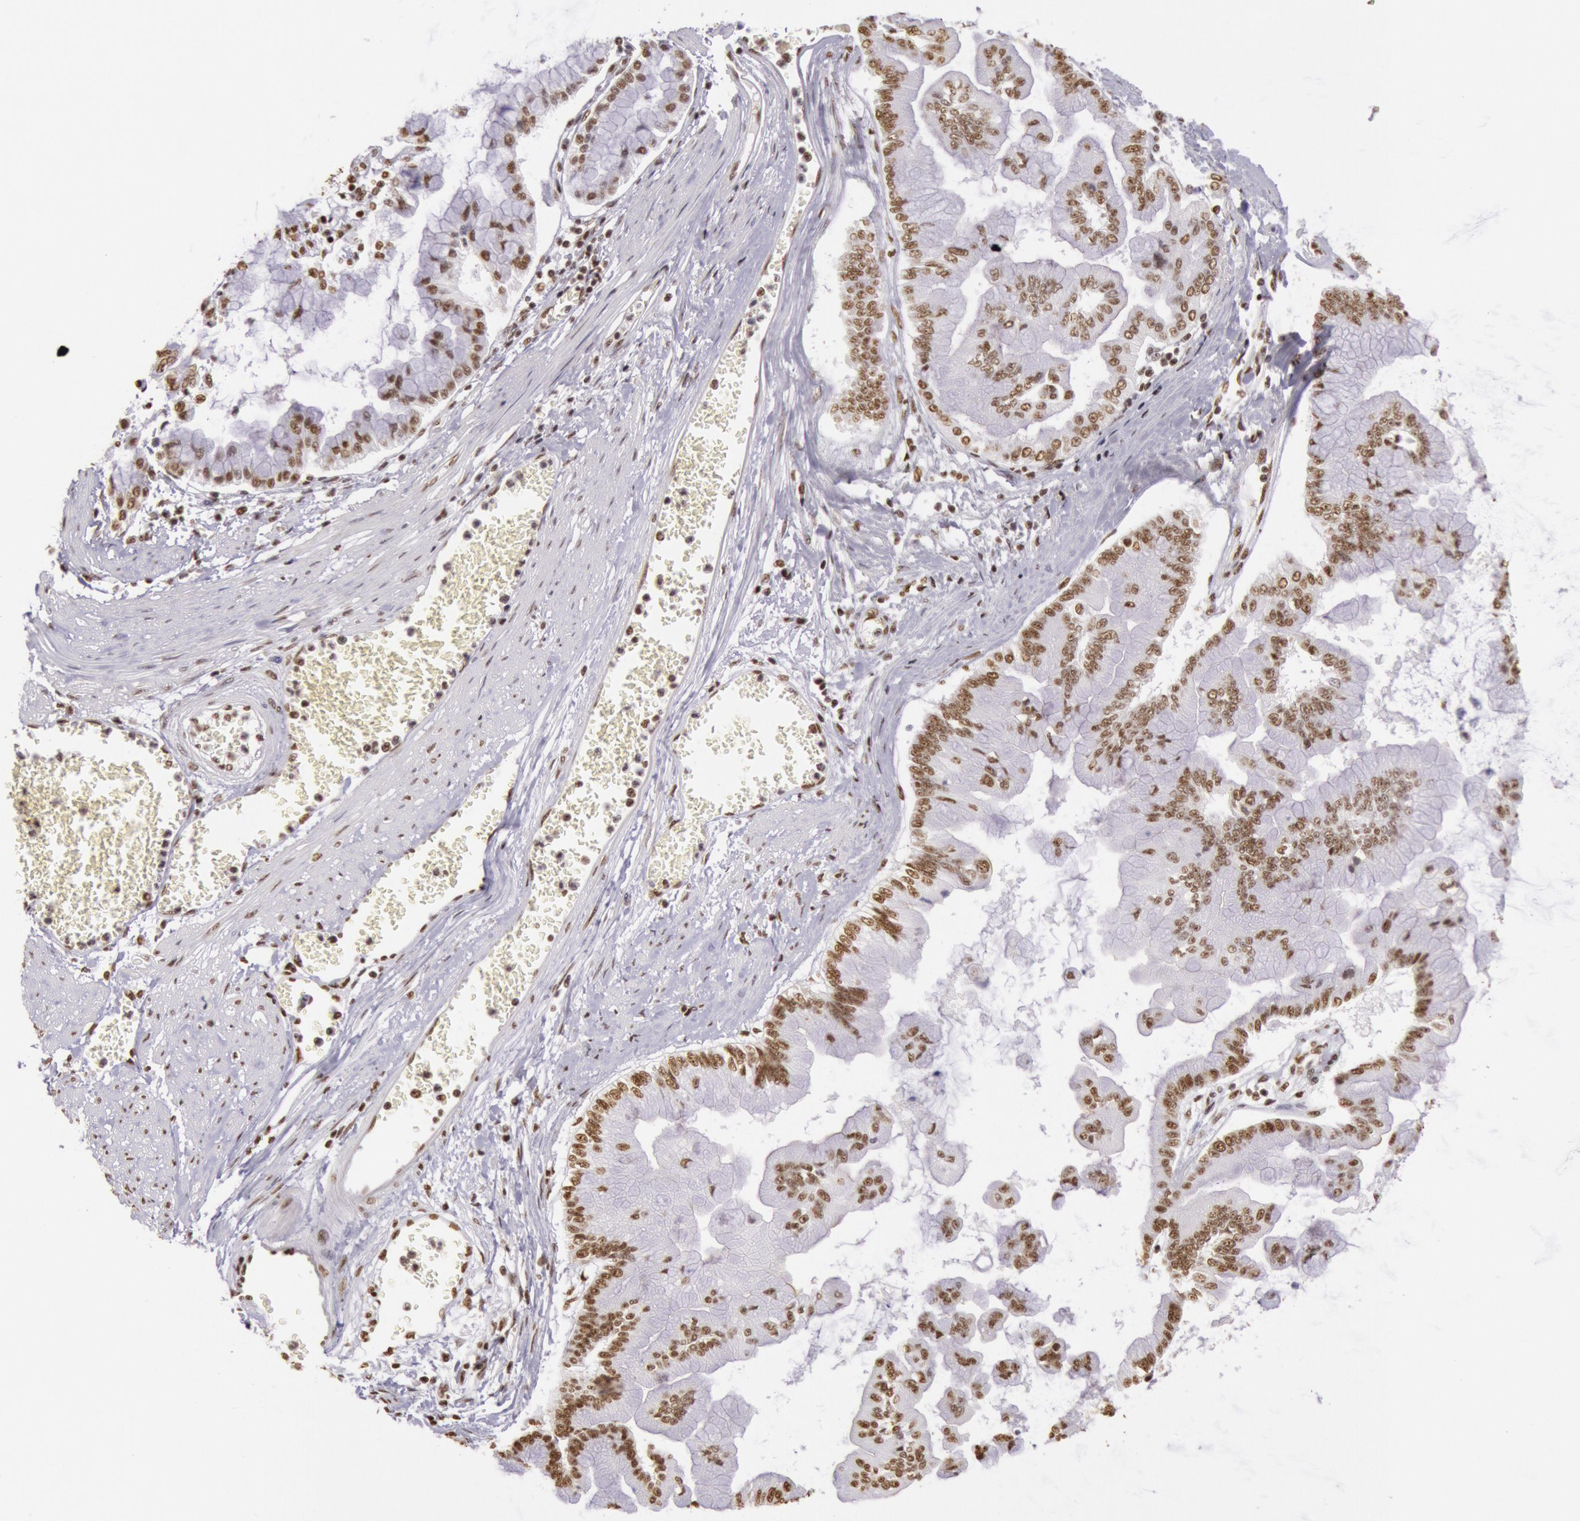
{"staining": {"intensity": "moderate", "quantity": ">75%", "location": "nuclear"}, "tissue": "liver cancer", "cell_type": "Tumor cells", "image_type": "cancer", "snomed": [{"axis": "morphology", "description": "Cholangiocarcinoma"}, {"axis": "topography", "description": "Liver"}], "caption": "Protein expression analysis of cholangiocarcinoma (liver) displays moderate nuclear expression in about >75% of tumor cells.", "gene": "HNRNPH2", "patient": {"sex": "female", "age": 79}}